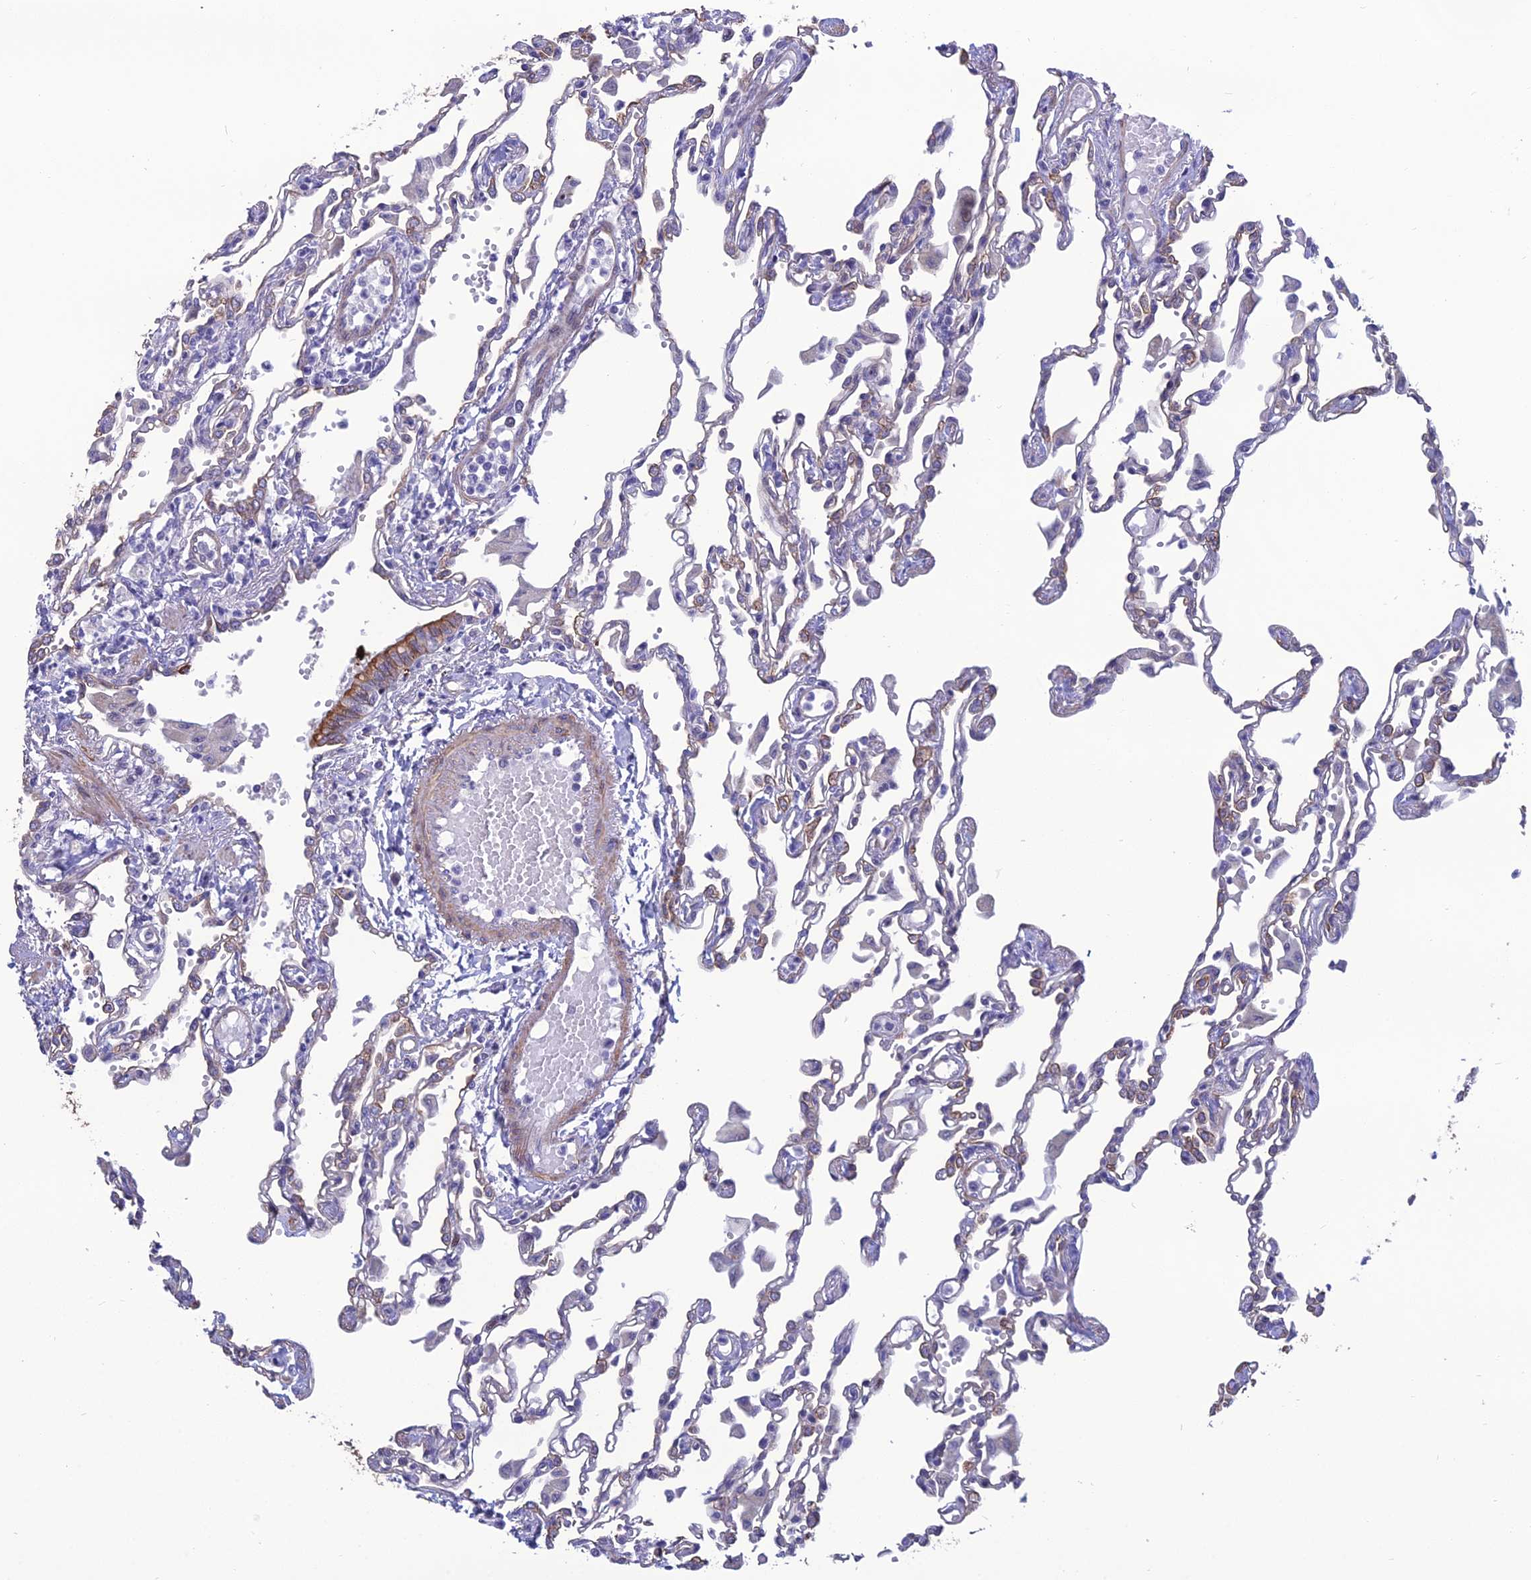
{"staining": {"intensity": "weak", "quantity": "<25%", "location": "cytoplasmic/membranous"}, "tissue": "lung", "cell_type": "Alveolar cells", "image_type": "normal", "snomed": [{"axis": "morphology", "description": "Normal tissue, NOS"}, {"axis": "topography", "description": "Bronchus"}, {"axis": "topography", "description": "Lung"}], "caption": "Immunohistochemical staining of unremarkable lung exhibits no significant staining in alveolar cells.", "gene": "LZTS2", "patient": {"sex": "female", "age": 49}}